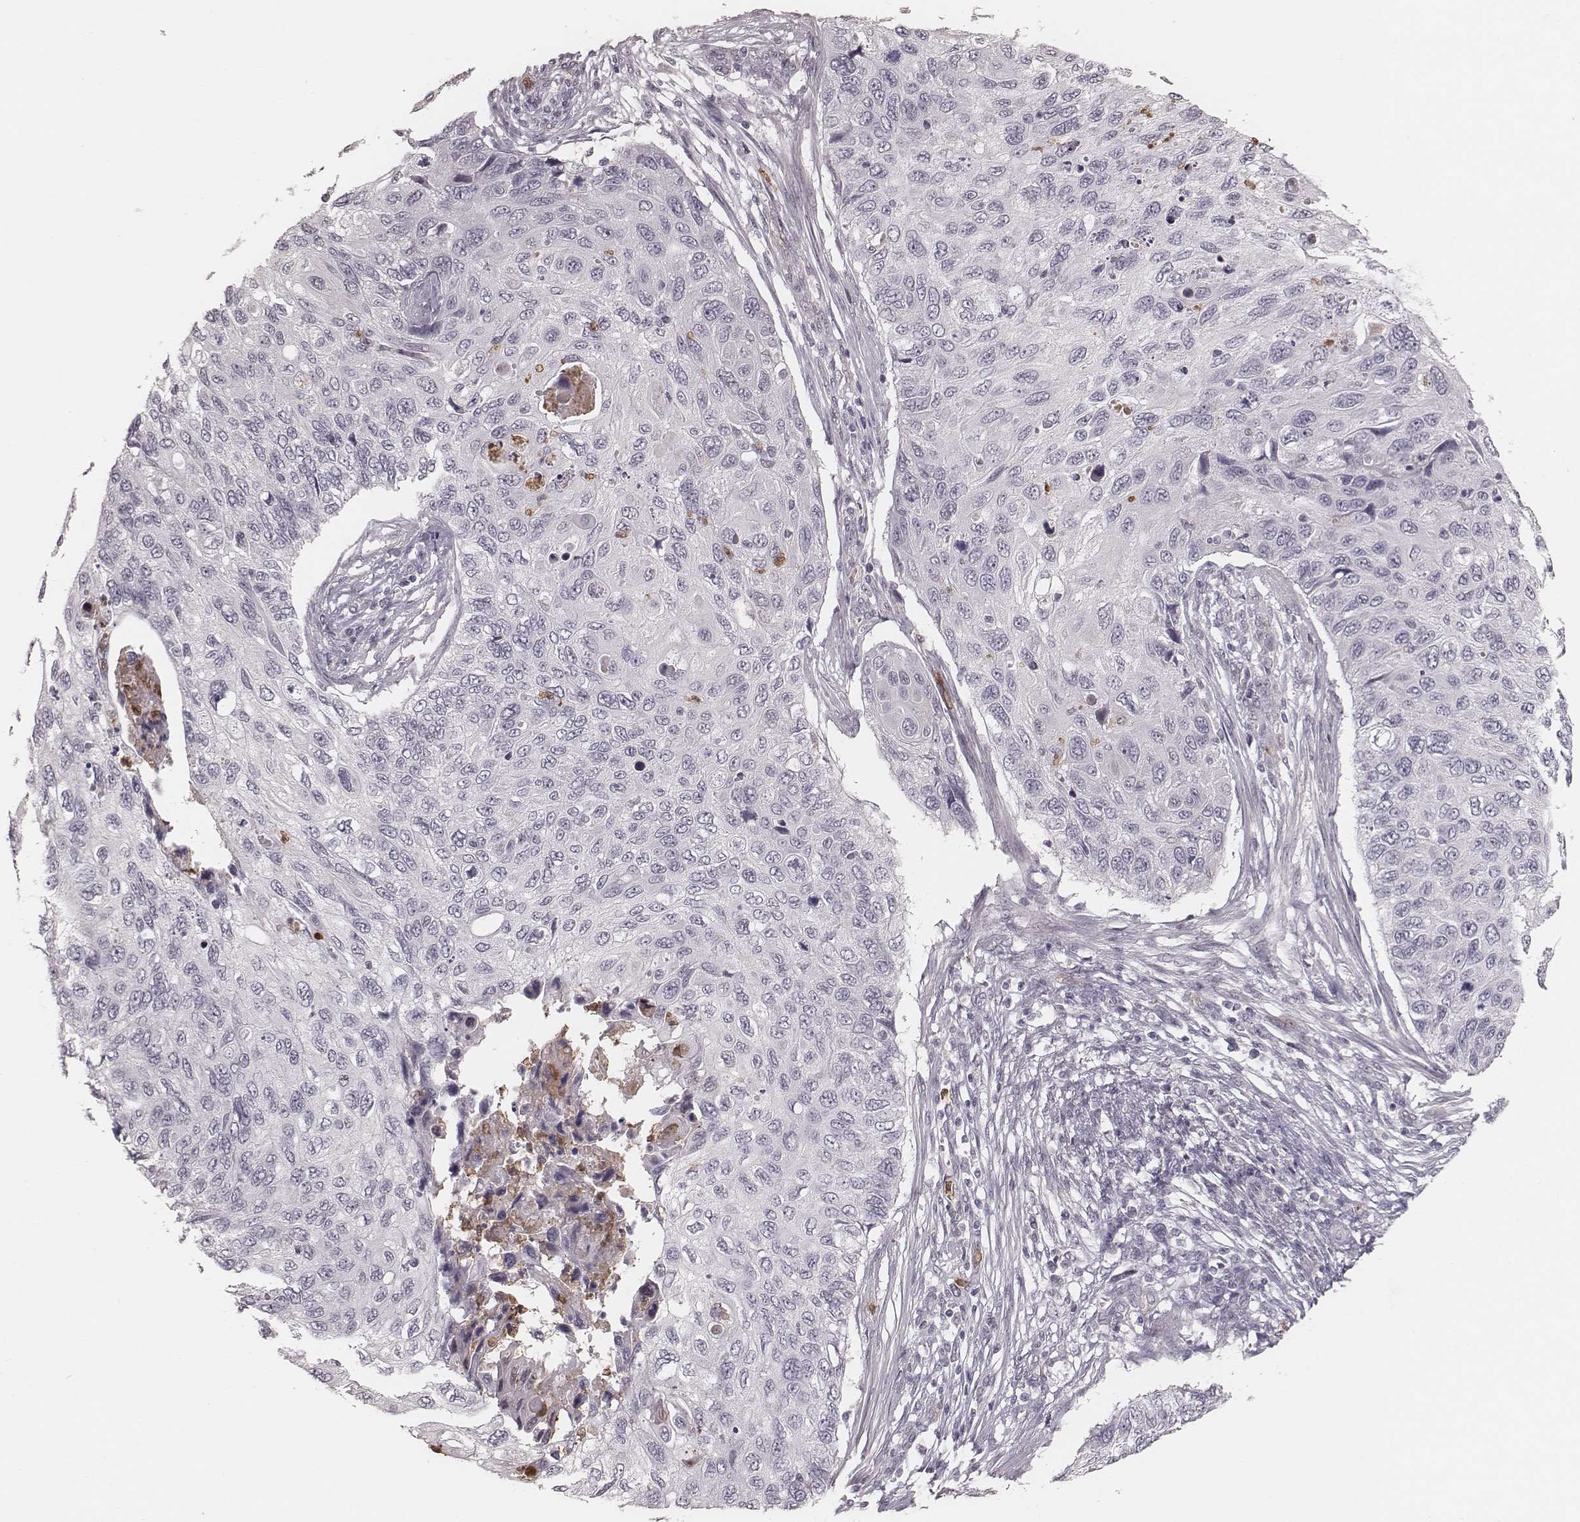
{"staining": {"intensity": "negative", "quantity": "none", "location": "none"}, "tissue": "cervical cancer", "cell_type": "Tumor cells", "image_type": "cancer", "snomed": [{"axis": "morphology", "description": "Squamous cell carcinoma, NOS"}, {"axis": "topography", "description": "Cervix"}], "caption": "High power microscopy image of an immunohistochemistry image of cervical cancer (squamous cell carcinoma), revealing no significant staining in tumor cells.", "gene": "KITLG", "patient": {"sex": "female", "age": 70}}